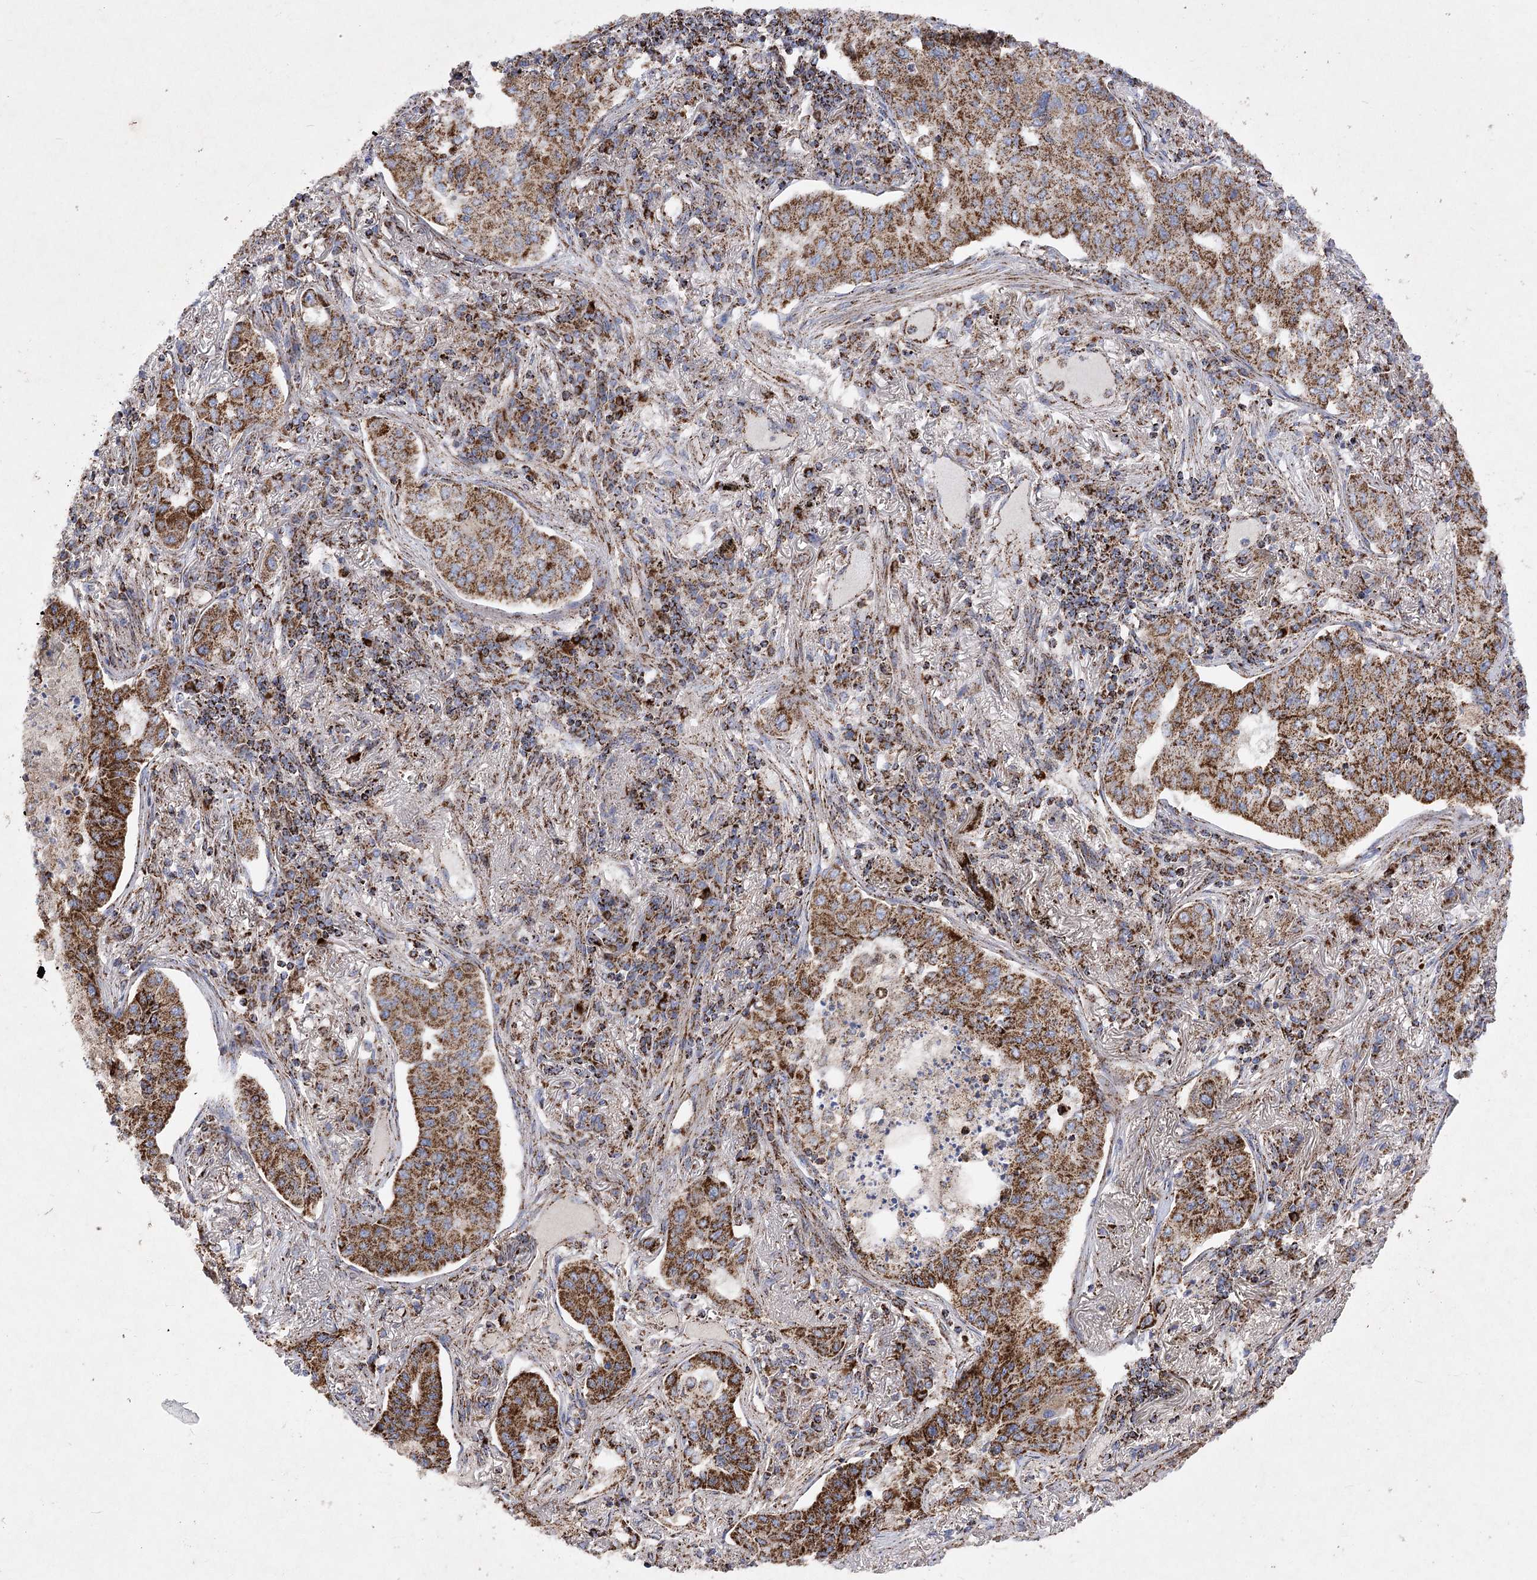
{"staining": {"intensity": "strong", "quantity": ">75%", "location": "cytoplasmic/membranous"}, "tissue": "lung cancer", "cell_type": "Tumor cells", "image_type": "cancer", "snomed": [{"axis": "morphology", "description": "Adenocarcinoma, NOS"}, {"axis": "topography", "description": "Lung"}], "caption": "Immunohistochemical staining of human lung cancer shows strong cytoplasmic/membranous protein positivity in approximately >75% of tumor cells.", "gene": "ASNSD1", "patient": {"sex": "male", "age": 49}}